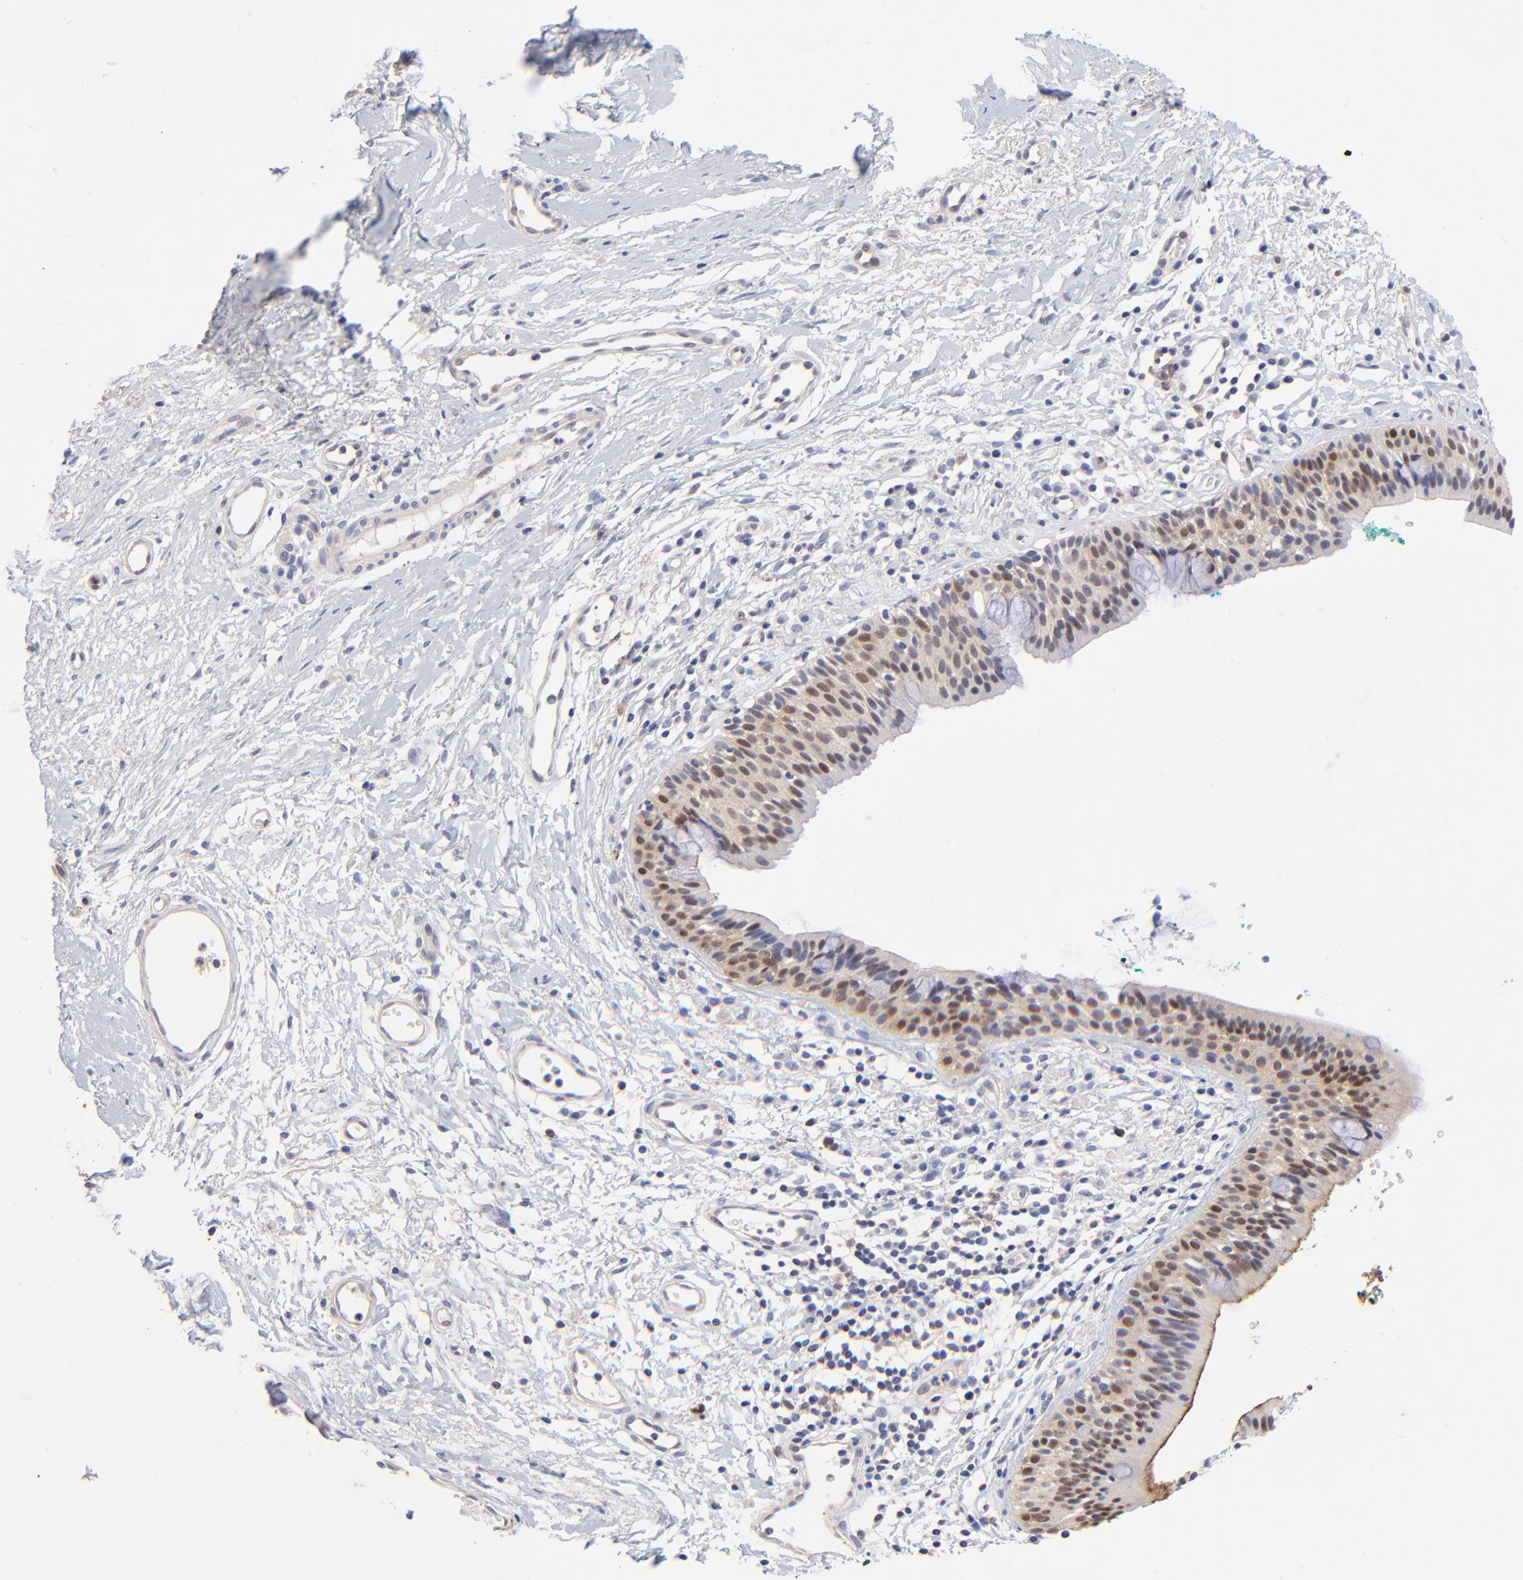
{"staining": {"intensity": "moderate", "quantity": "25%-75%", "location": "cytoplasmic/membranous,nuclear"}, "tissue": "nasopharynx", "cell_type": "Respiratory epithelial cells", "image_type": "normal", "snomed": [{"axis": "morphology", "description": "Normal tissue, NOS"}, {"axis": "morphology", "description": "Basal cell carcinoma"}, {"axis": "topography", "description": "Cartilage tissue"}, {"axis": "topography", "description": "Nasopharynx"}, {"axis": "topography", "description": "Oral tissue"}], "caption": "DAB (3,3'-diaminobenzidine) immunohistochemical staining of normal nasopharynx exhibits moderate cytoplasmic/membranous,nuclear protein expression in approximately 25%-75% of respiratory epithelial cells. The staining was performed using DAB (3,3'-diaminobenzidine) to visualize the protein expression in brown, while the nuclei were stained in blue with hematoxylin (Magnification: 20x).", "gene": "DCTPP1", "patient": {"sex": "female", "age": 77}}